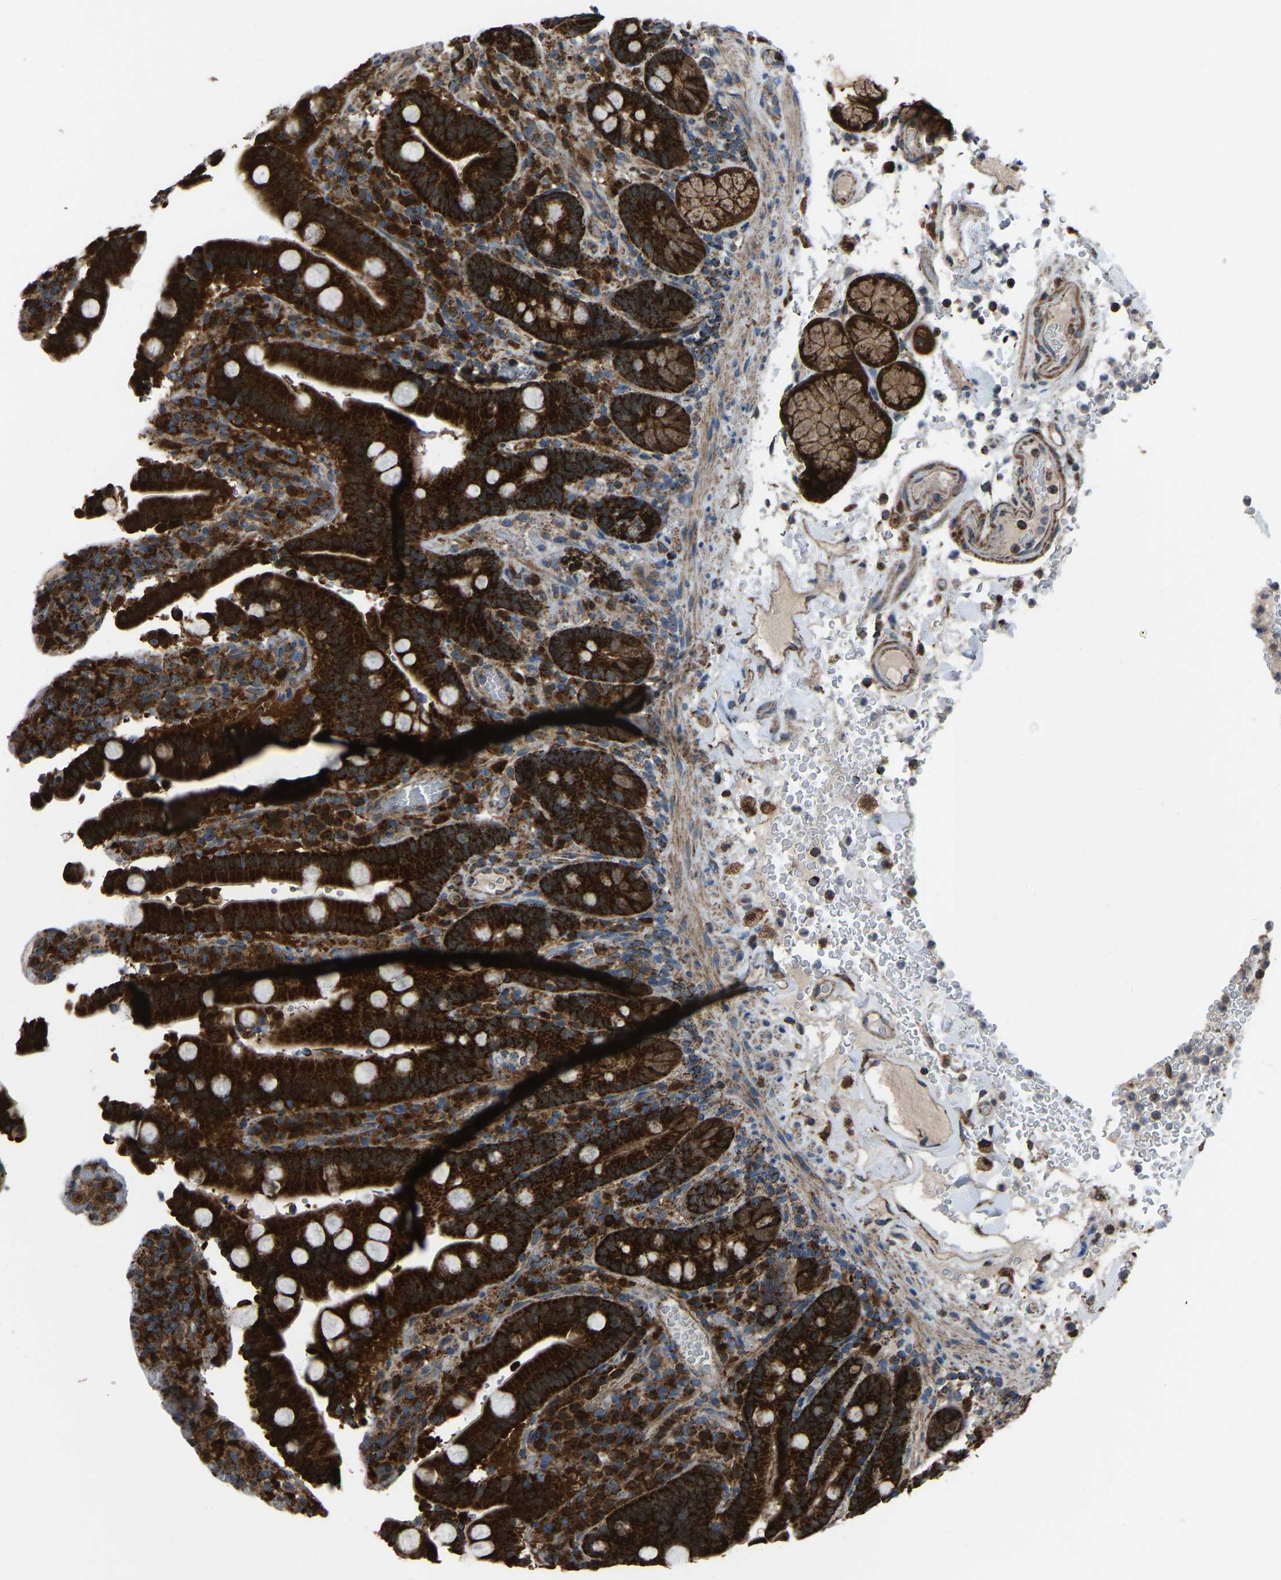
{"staining": {"intensity": "strong", "quantity": ">75%", "location": "cytoplasmic/membranous"}, "tissue": "duodenum", "cell_type": "Glandular cells", "image_type": "normal", "snomed": [{"axis": "morphology", "description": "Normal tissue, NOS"}, {"axis": "topography", "description": "Small intestine, NOS"}], "caption": "Immunohistochemistry of benign duodenum demonstrates high levels of strong cytoplasmic/membranous positivity in approximately >75% of glandular cells.", "gene": "AKR1A1", "patient": {"sex": "female", "age": 71}}